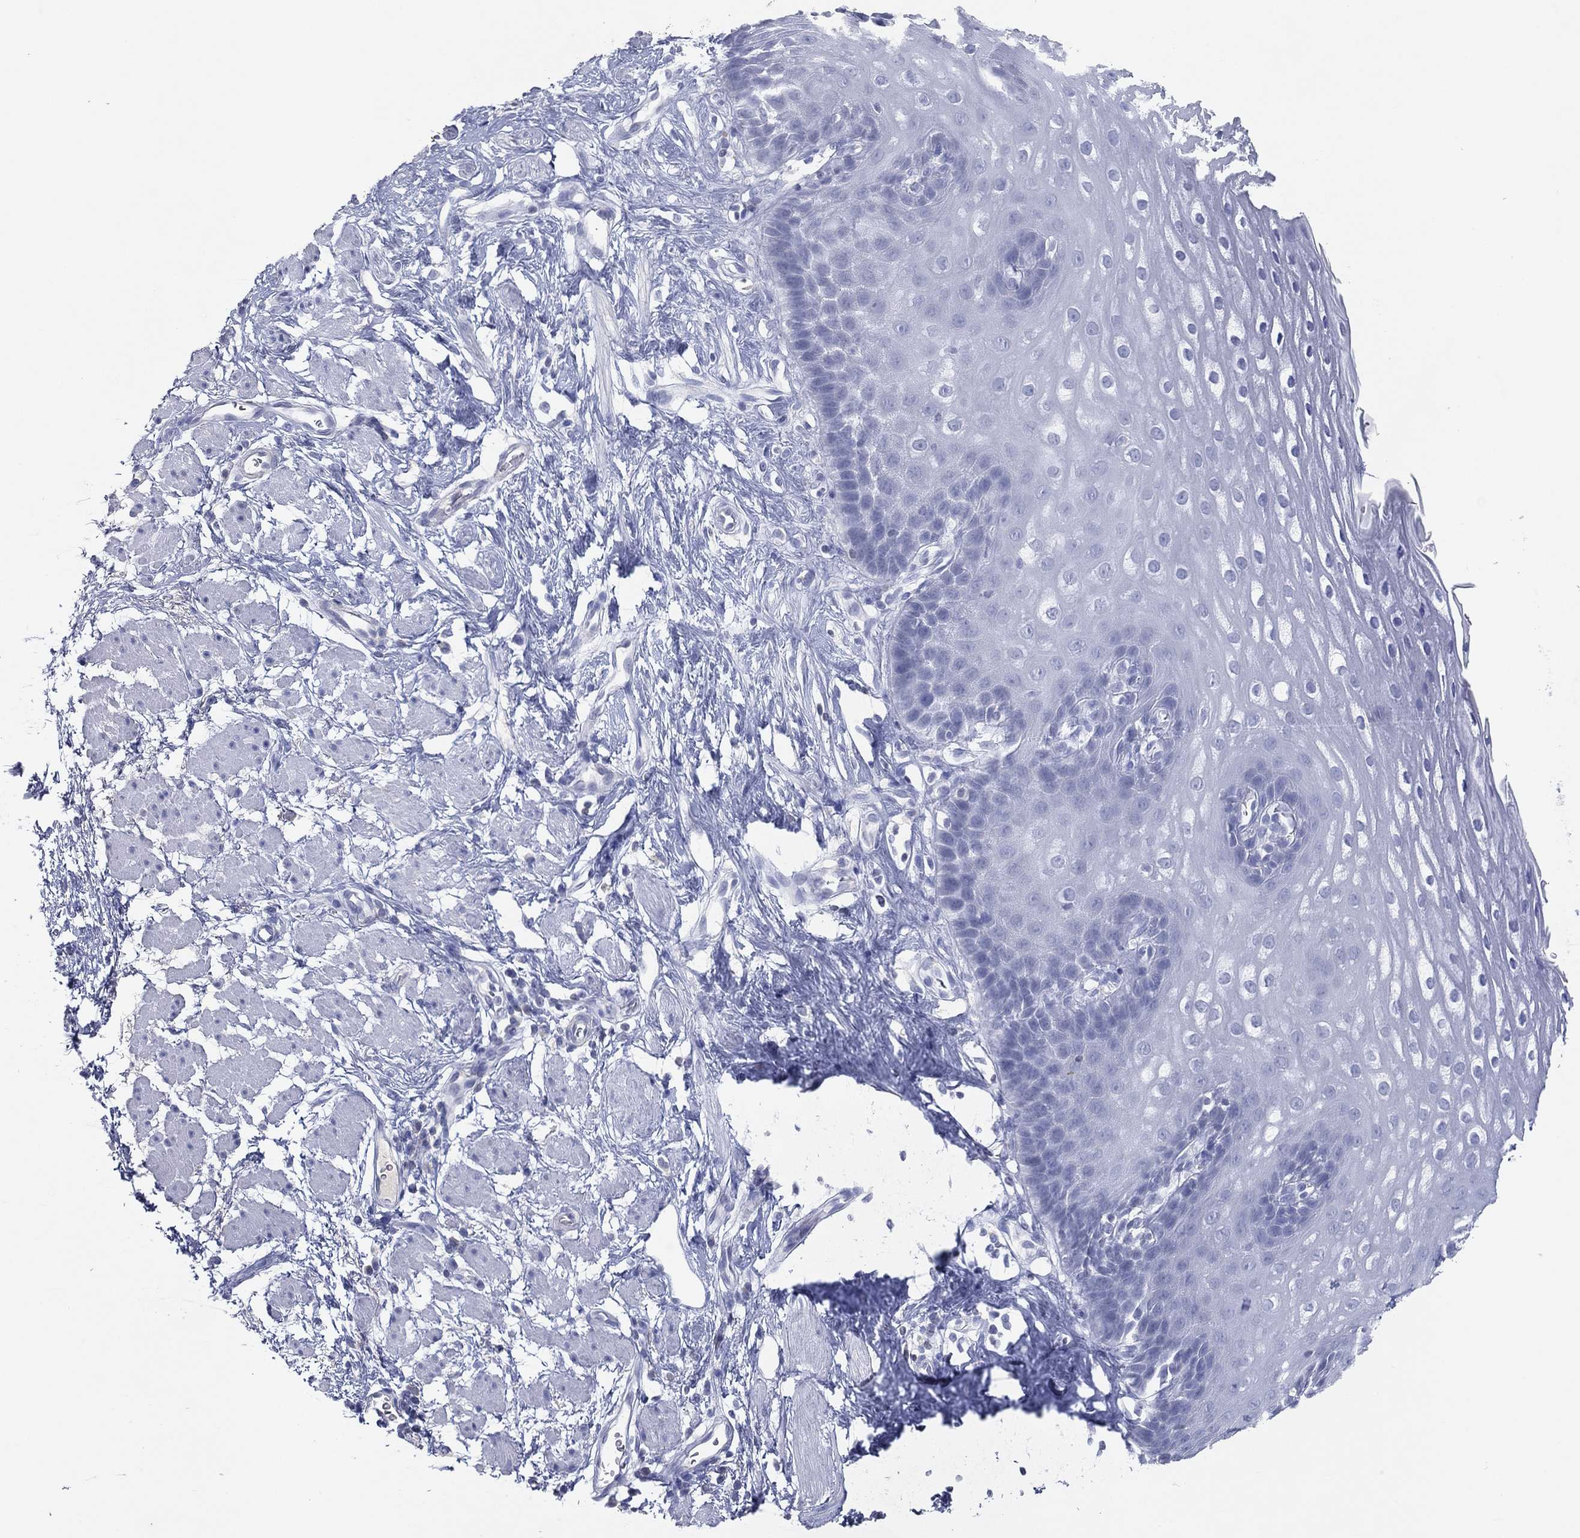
{"staining": {"intensity": "negative", "quantity": "none", "location": "none"}, "tissue": "esophagus", "cell_type": "Squamous epithelial cells", "image_type": "normal", "snomed": [{"axis": "morphology", "description": "Normal tissue, NOS"}, {"axis": "topography", "description": "Esophagus"}], "caption": "This micrograph is of unremarkable esophagus stained with IHC to label a protein in brown with the nuclei are counter-stained blue. There is no expression in squamous epithelial cells.", "gene": "CPT1B", "patient": {"sex": "male", "age": 64}}